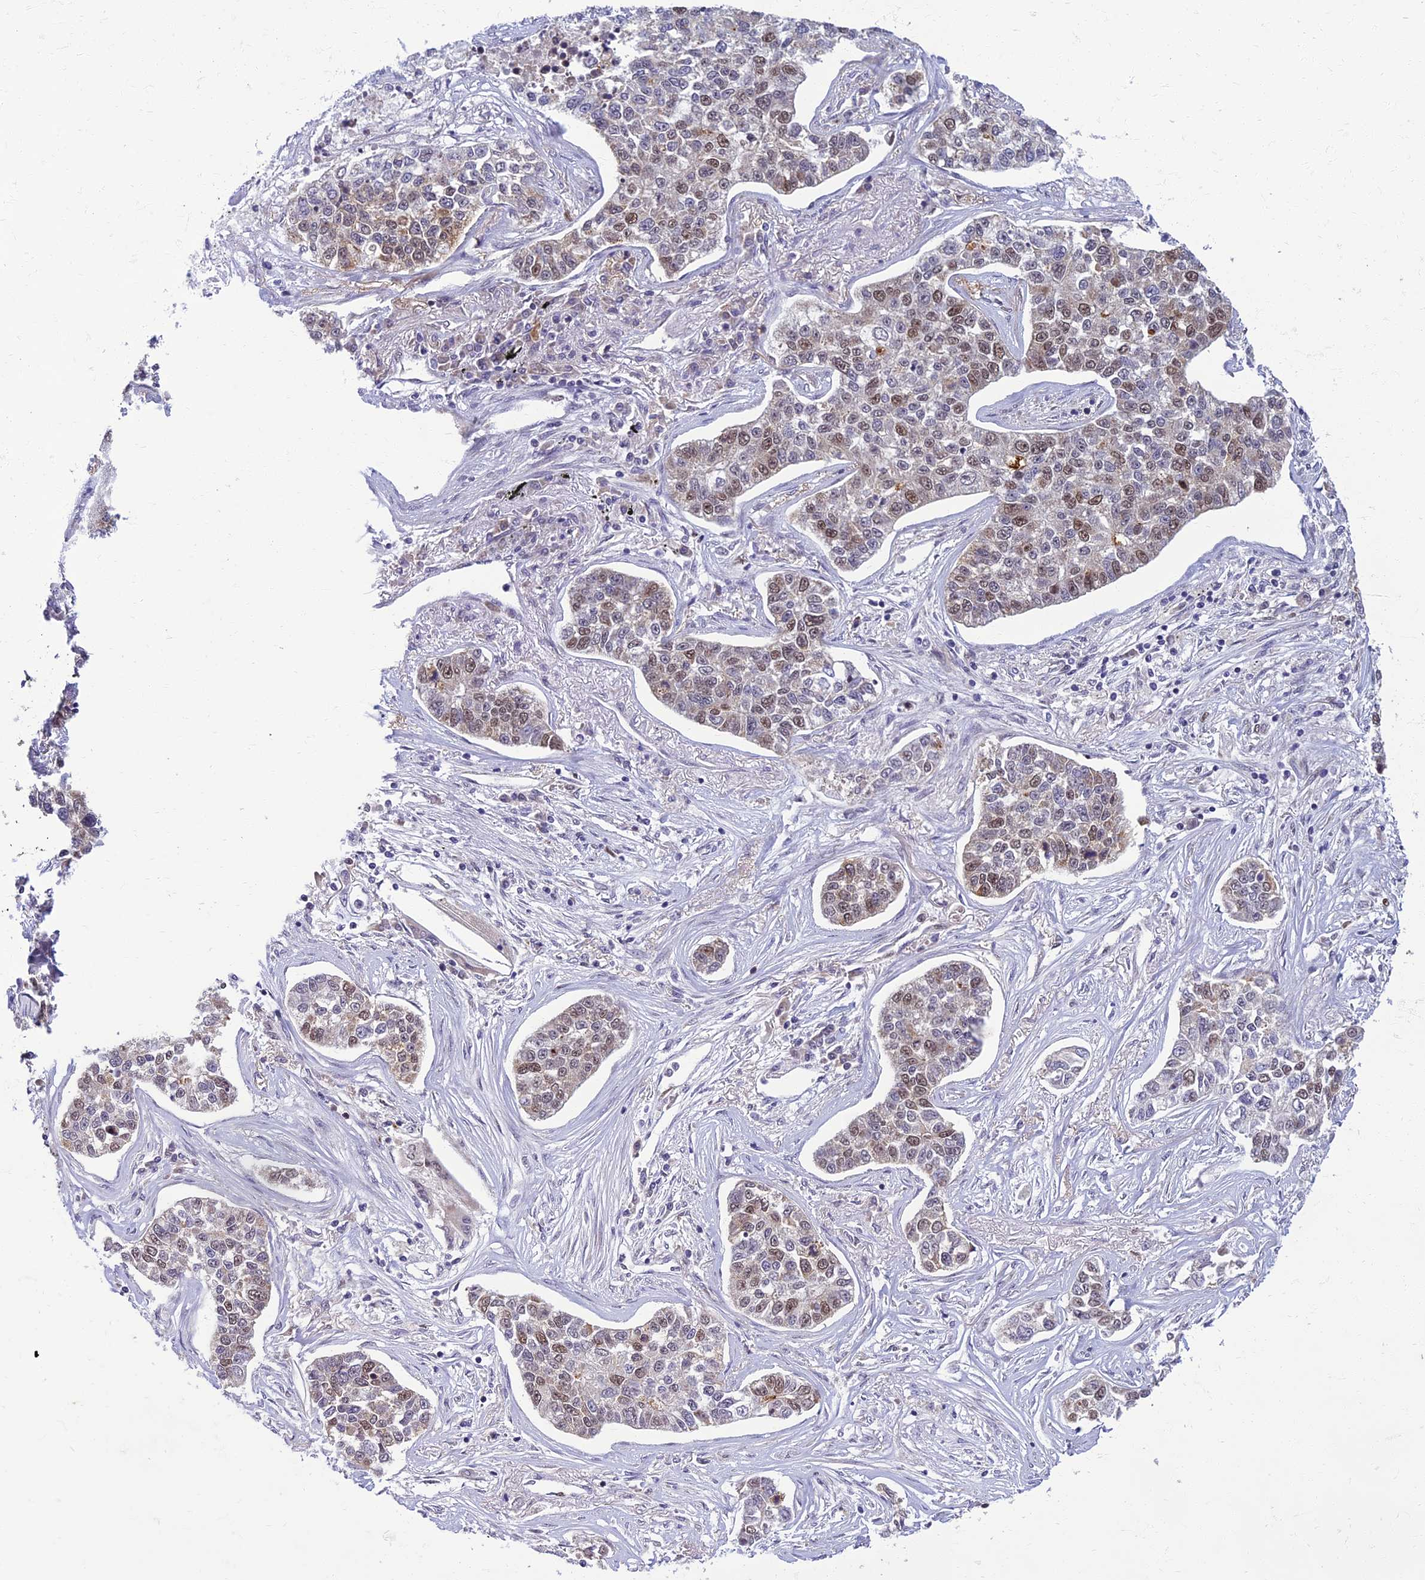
{"staining": {"intensity": "moderate", "quantity": "25%-75%", "location": "nuclear"}, "tissue": "lung cancer", "cell_type": "Tumor cells", "image_type": "cancer", "snomed": [{"axis": "morphology", "description": "Adenocarcinoma, NOS"}, {"axis": "topography", "description": "Lung"}], "caption": "Immunohistochemistry (IHC) histopathology image of adenocarcinoma (lung) stained for a protein (brown), which displays medium levels of moderate nuclear staining in about 25%-75% of tumor cells.", "gene": "EARS2", "patient": {"sex": "male", "age": 49}}